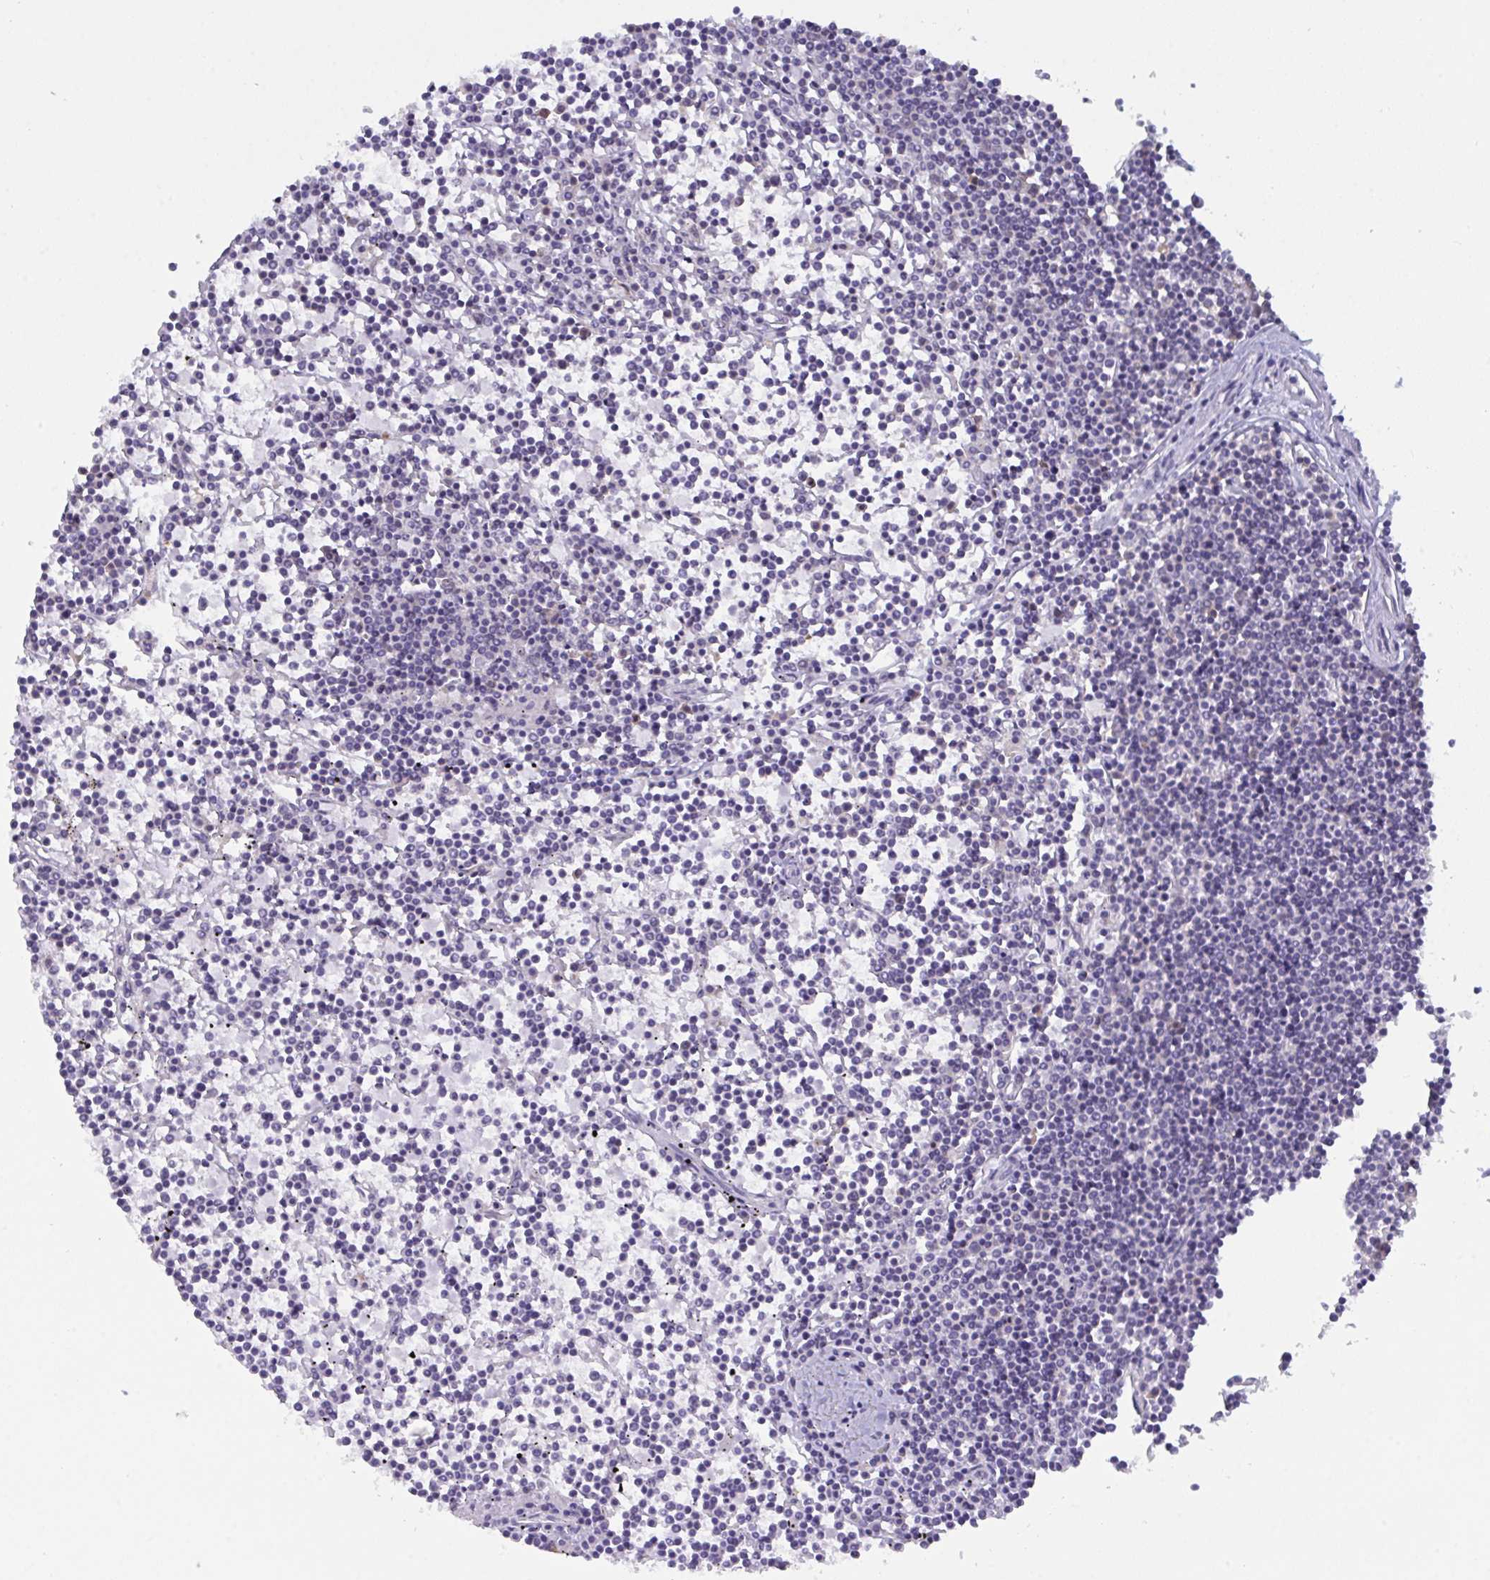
{"staining": {"intensity": "negative", "quantity": "none", "location": "none"}, "tissue": "lymphoma", "cell_type": "Tumor cells", "image_type": "cancer", "snomed": [{"axis": "morphology", "description": "Malignant lymphoma, non-Hodgkin's type, Low grade"}, {"axis": "topography", "description": "Spleen"}], "caption": "Protein analysis of malignant lymphoma, non-Hodgkin's type (low-grade) demonstrates no significant expression in tumor cells. (DAB (3,3'-diaminobenzidine) immunohistochemistry, high magnification).", "gene": "SERPINB13", "patient": {"sex": "female", "age": 19}}